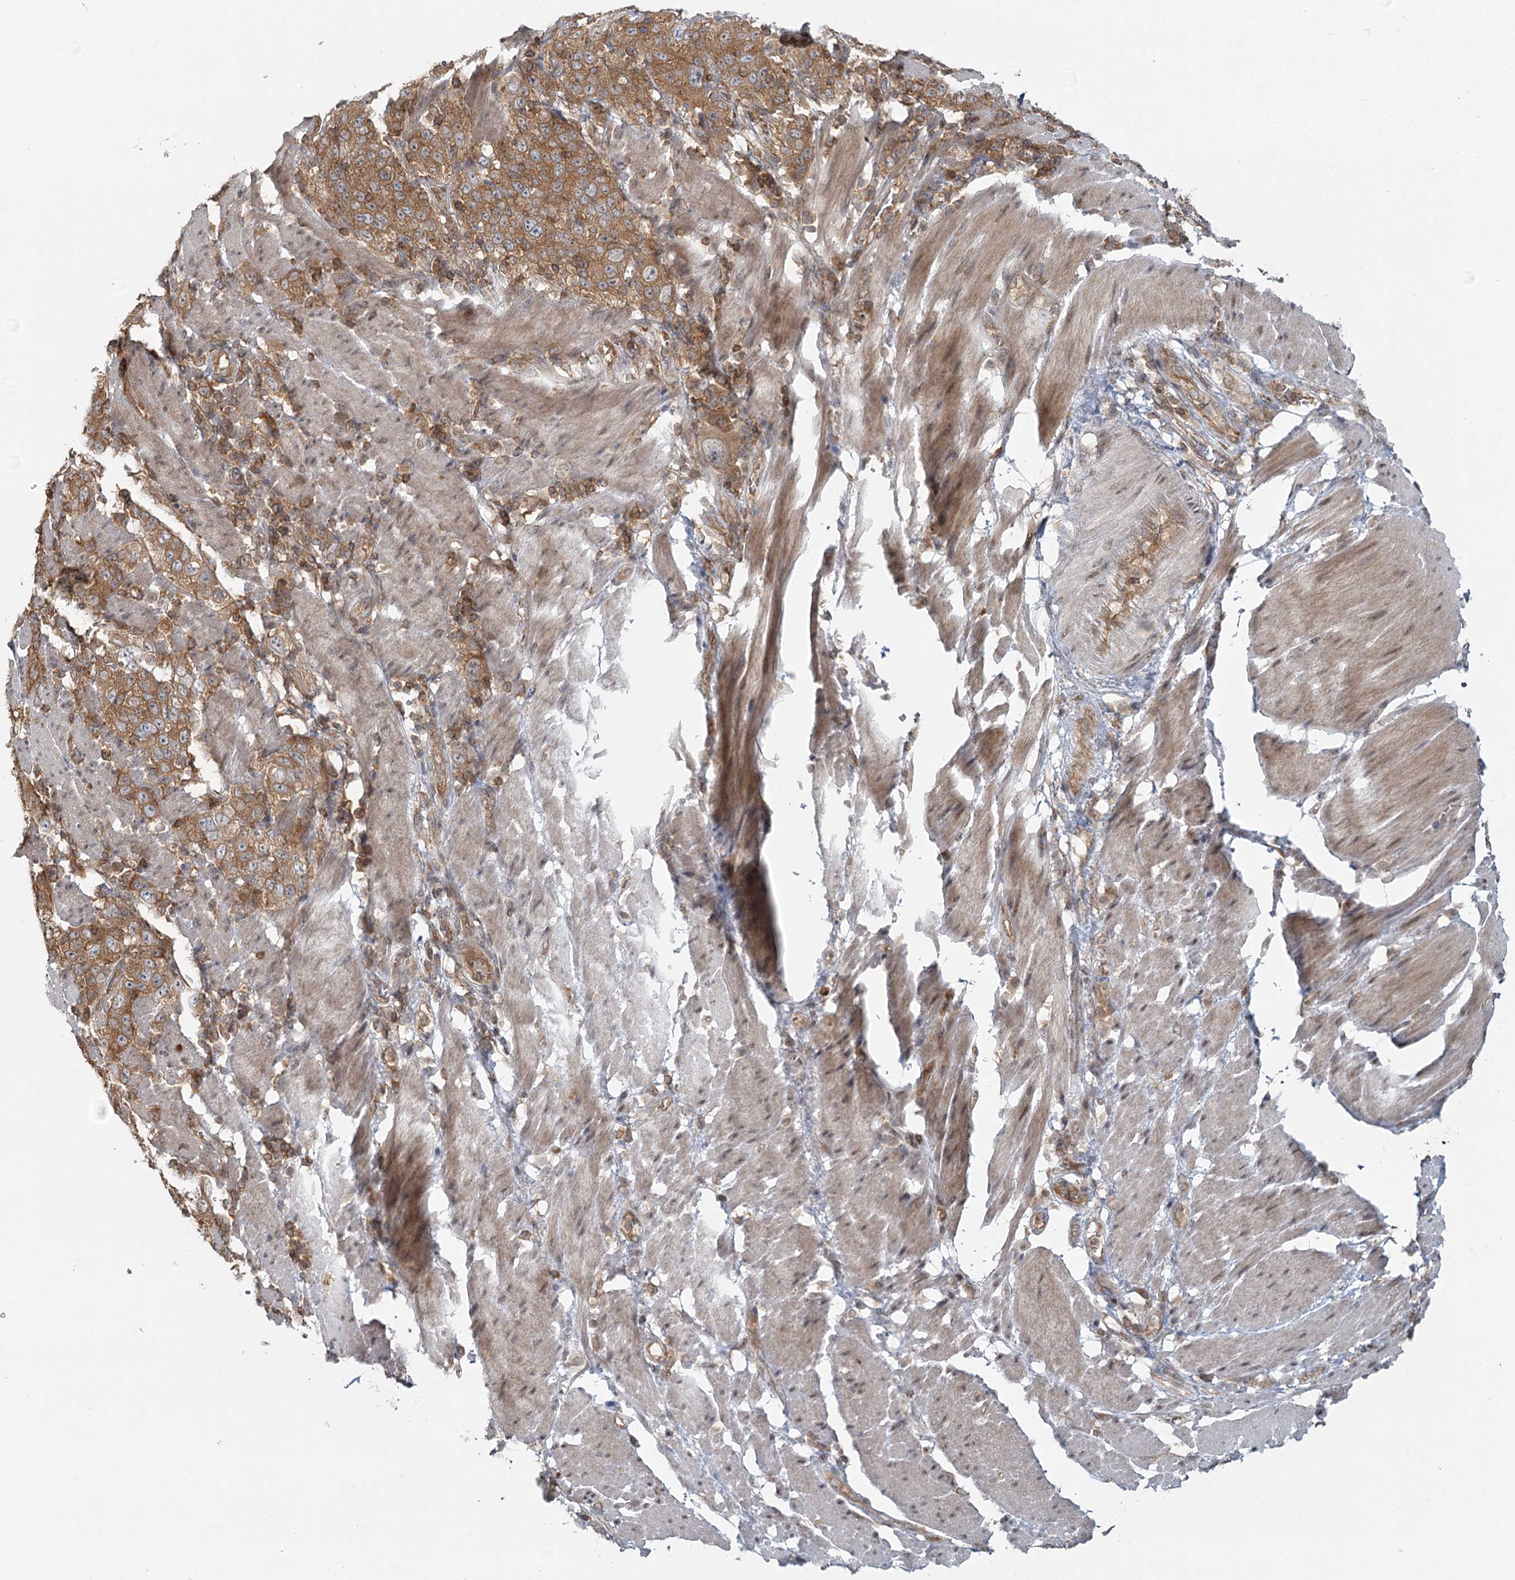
{"staining": {"intensity": "moderate", "quantity": ">75%", "location": "cytoplasmic/membranous"}, "tissue": "stomach cancer", "cell_type": "Tumor cells", "image_type": "cancer", "snomed": [{"axis": "morphology", "description": "Adenocarcinoma, NOS"}, {"axis": "topography", "description": "Stomach"}], "caption": "Immunohistochemical staining of human stomach cancer (adenocarcinoma) exhibits medium levels of moderate cytoplasmic/membranous staining in about >75% of tumor cells.", "gene": "FAM120B", "patient": {"sex": "male", "age": 48}}